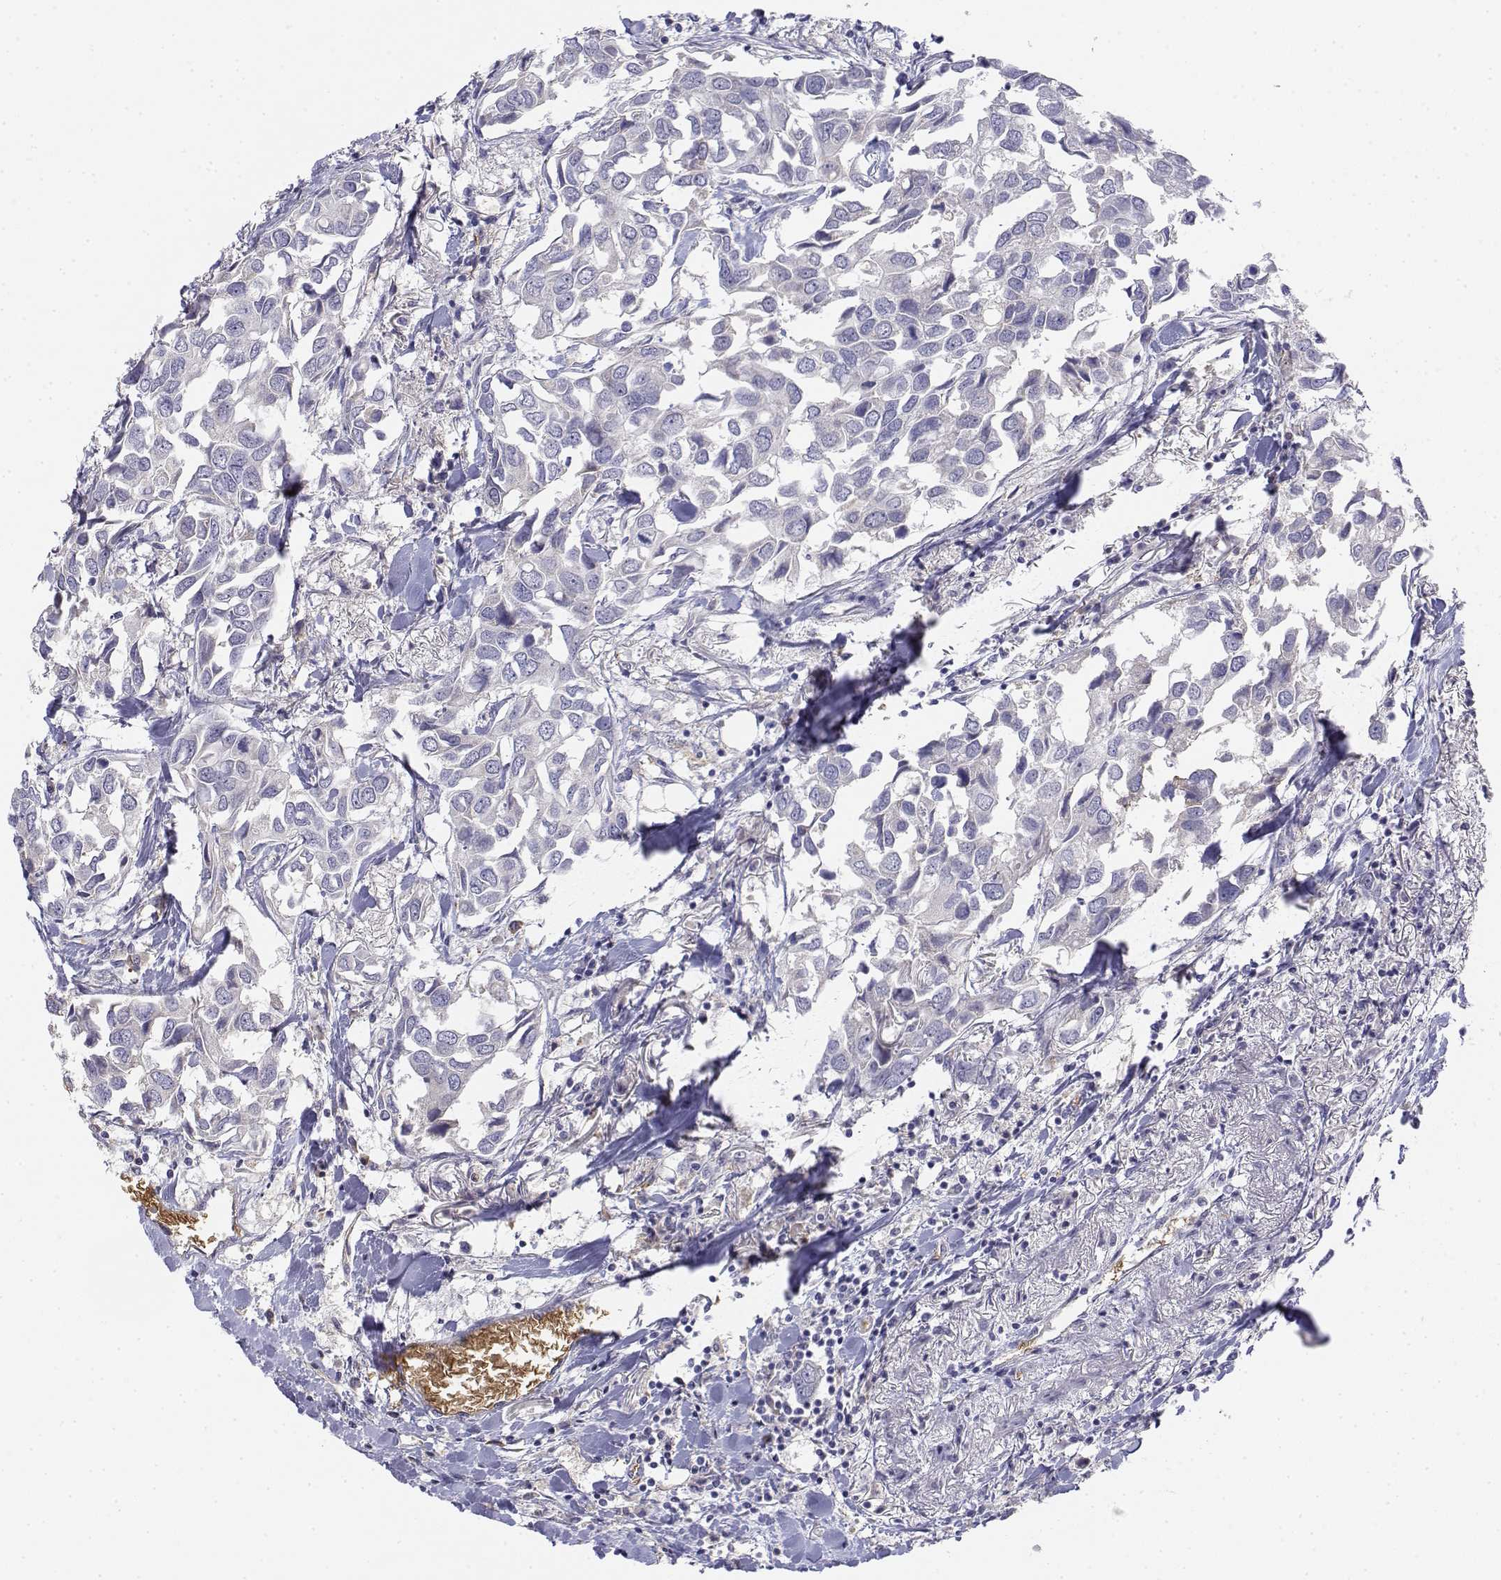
{"staining": {"intensity": "negative", "quantity": "none", "location": "none"}, "tissue": "breast cancer", "cell_type": "Tumor cells", "image_type": "cancer", "snomed": [{"axis": "morphology", "description": "Duct carcinoma"}, {"axis": "topography", "description": "Breast"}], "caption": "Photomicrograph shows no significant protein positivity in tumor cells of breast cancer (invasive ductal carcinoma).", "gene": "CADM1", "patient": {"sex": "female", "age": 83}}